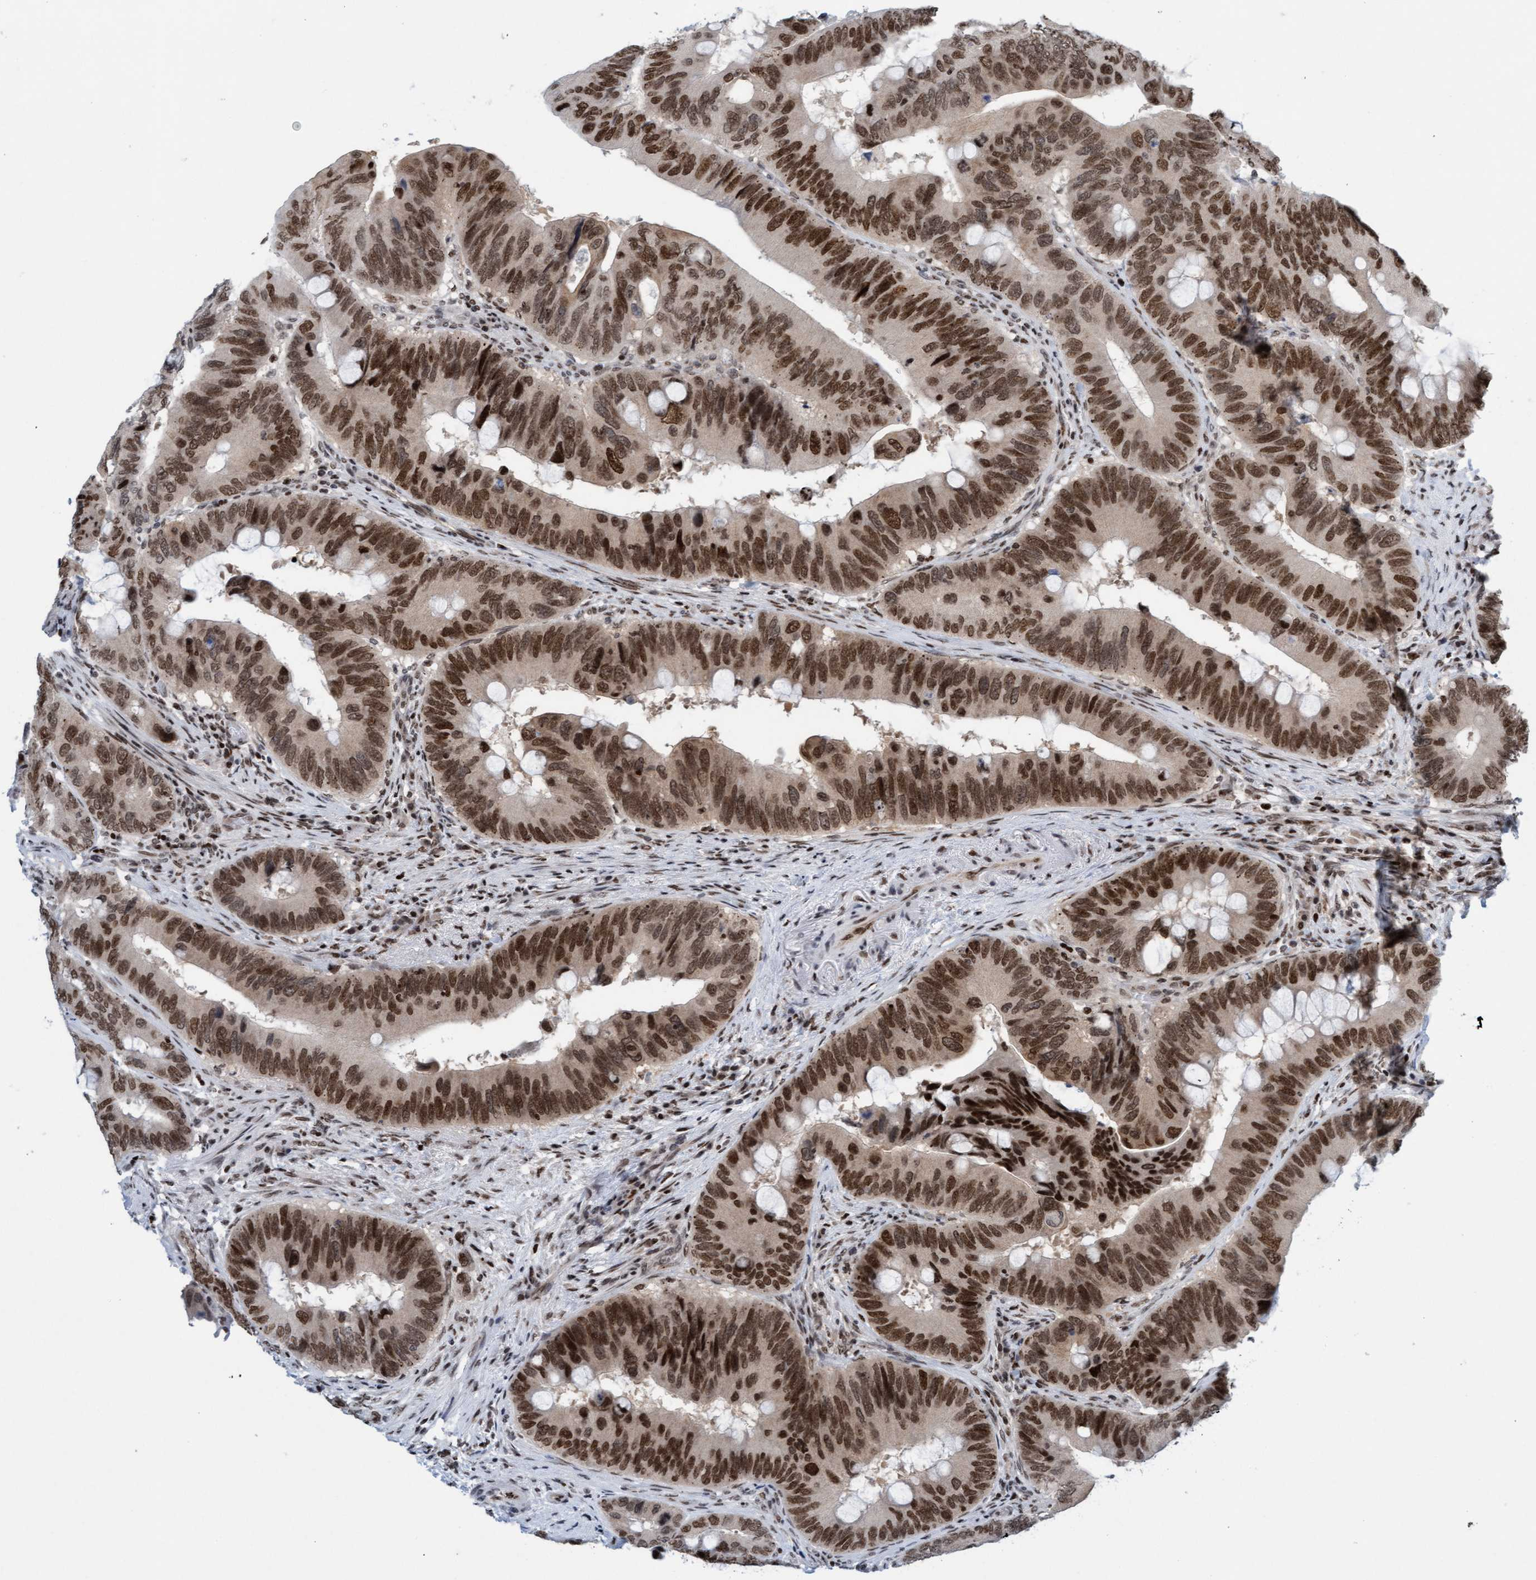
{"staining": {"intensity": "strong", "quantity": ">75%", "location": "nuclear"}, "tissue": "colorectal cancer", "cell_type": "Tumor cells", "image_type": "cancer", "snomed": [{"axis": "morphology", "description": "Adenocarcinoma, NOS"}, {"axis": "topography", "description": "Colon"}], "caption": "High-magnification brightfield microscopy of adenocarcinoma (colorectal) stained with DAB (3,3'-diaminobenzidine) (brown) and counterstained with hematoxylin (blue). tumor cells exhibit strong nuclear staining is present in approximately>75% of cells. (Brightfield microscopy of DAB IHC at high magnification).", "gene": "GLRX2", "patient": {"sex": "male", "age": 71}}